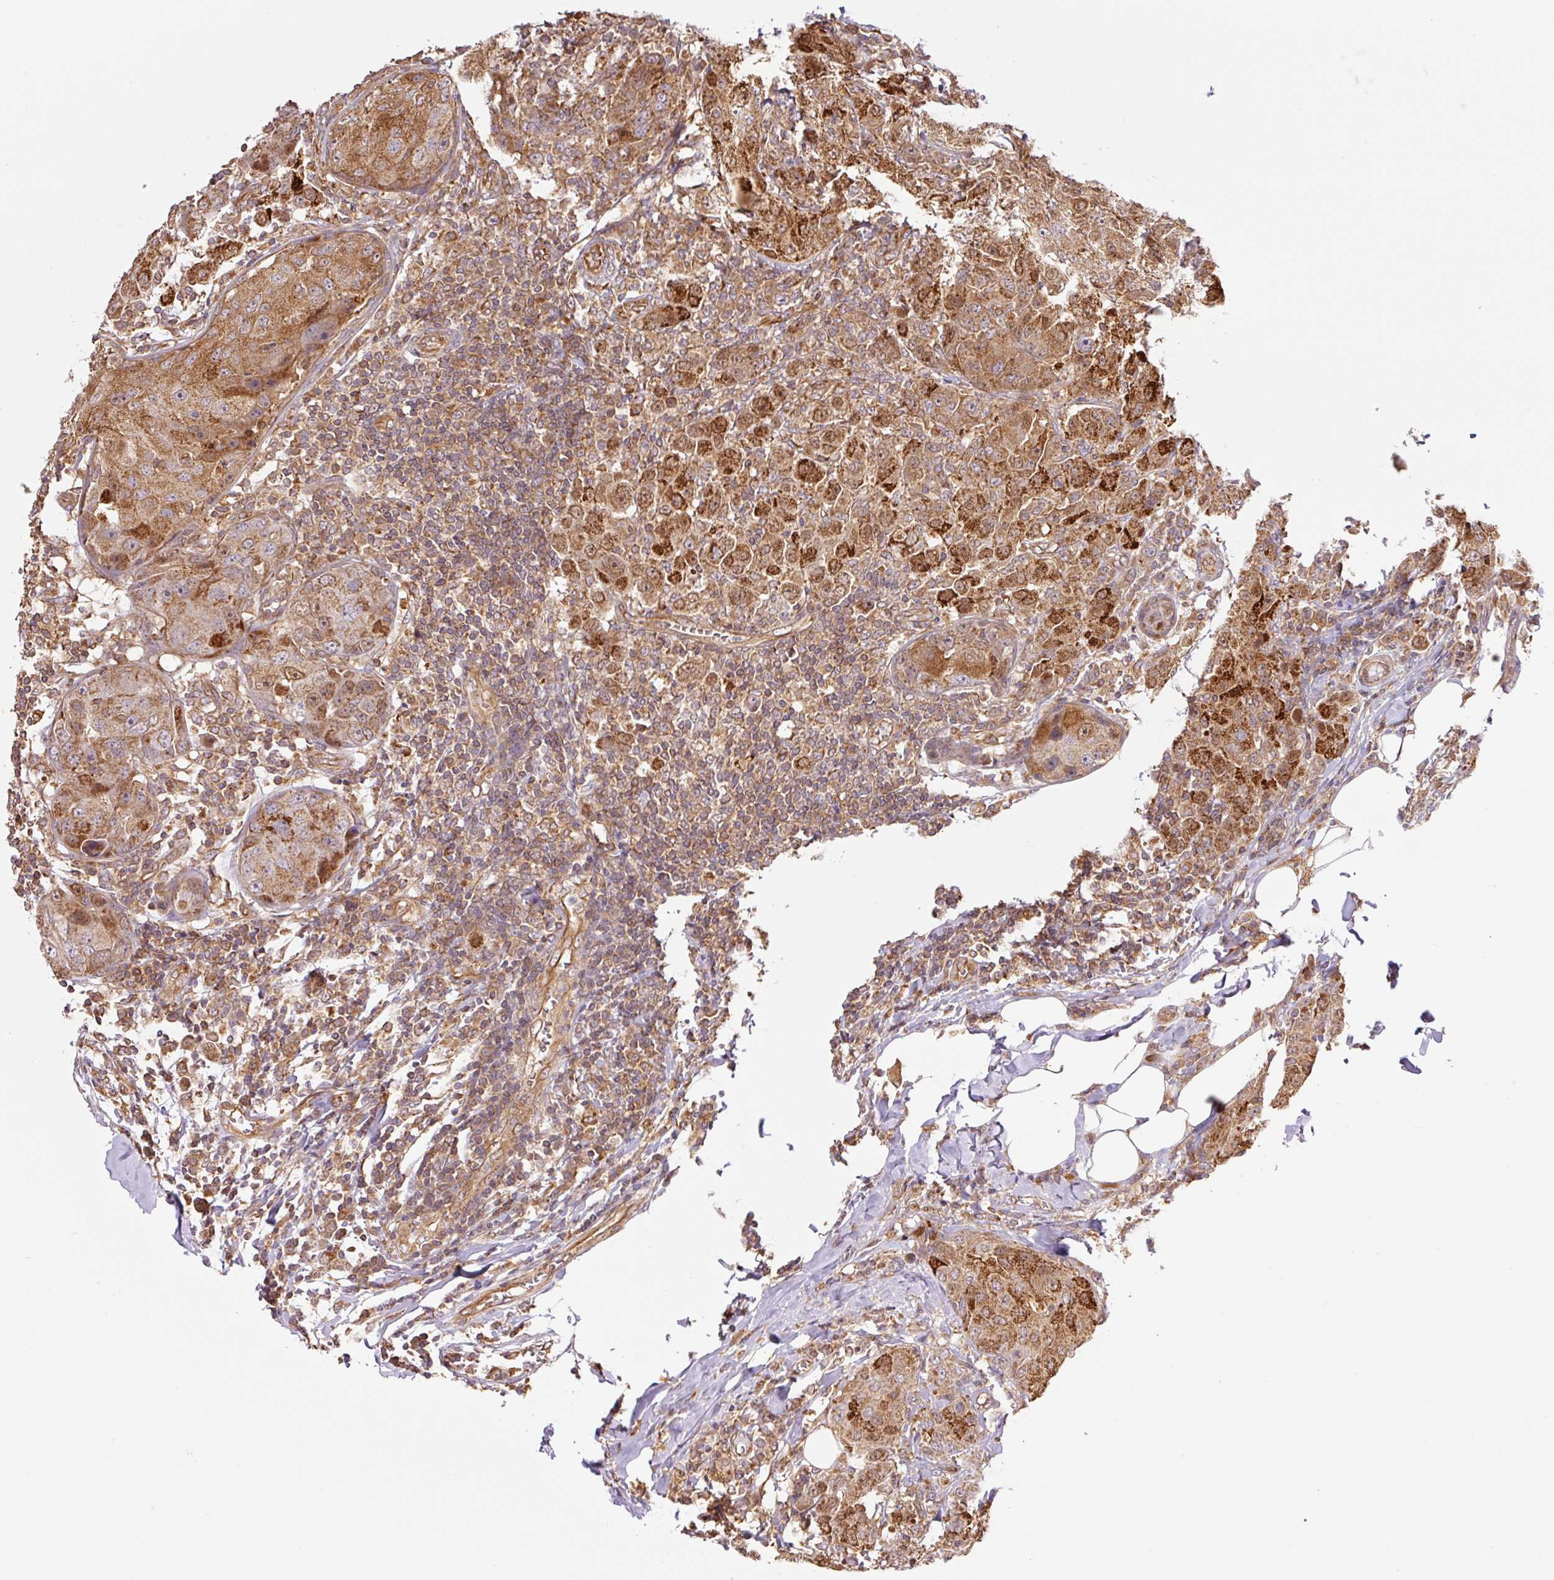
{"staining": {"intensity": "strong", "quantity": ">75%", "location": "cytoplasmic/membranous,nuclear"}, "tissue": "breast cancer", "cell_type": "Tumor cells", "image_type": "cancer", "snomed": [{"axis": "morphology", "description": "Duct carcinoma"}, {"axis": "topography", "description": "Breast"}], "caption": "IHC photomicrograph of breast cancer stained for a protein (brown), which demonstrates high levels of strong cytoplasmic/membranous and nuclear staining in about >75% of tumor cells.", "gene": "PCK2", "patient": {"sex": "female", "age": 43}}